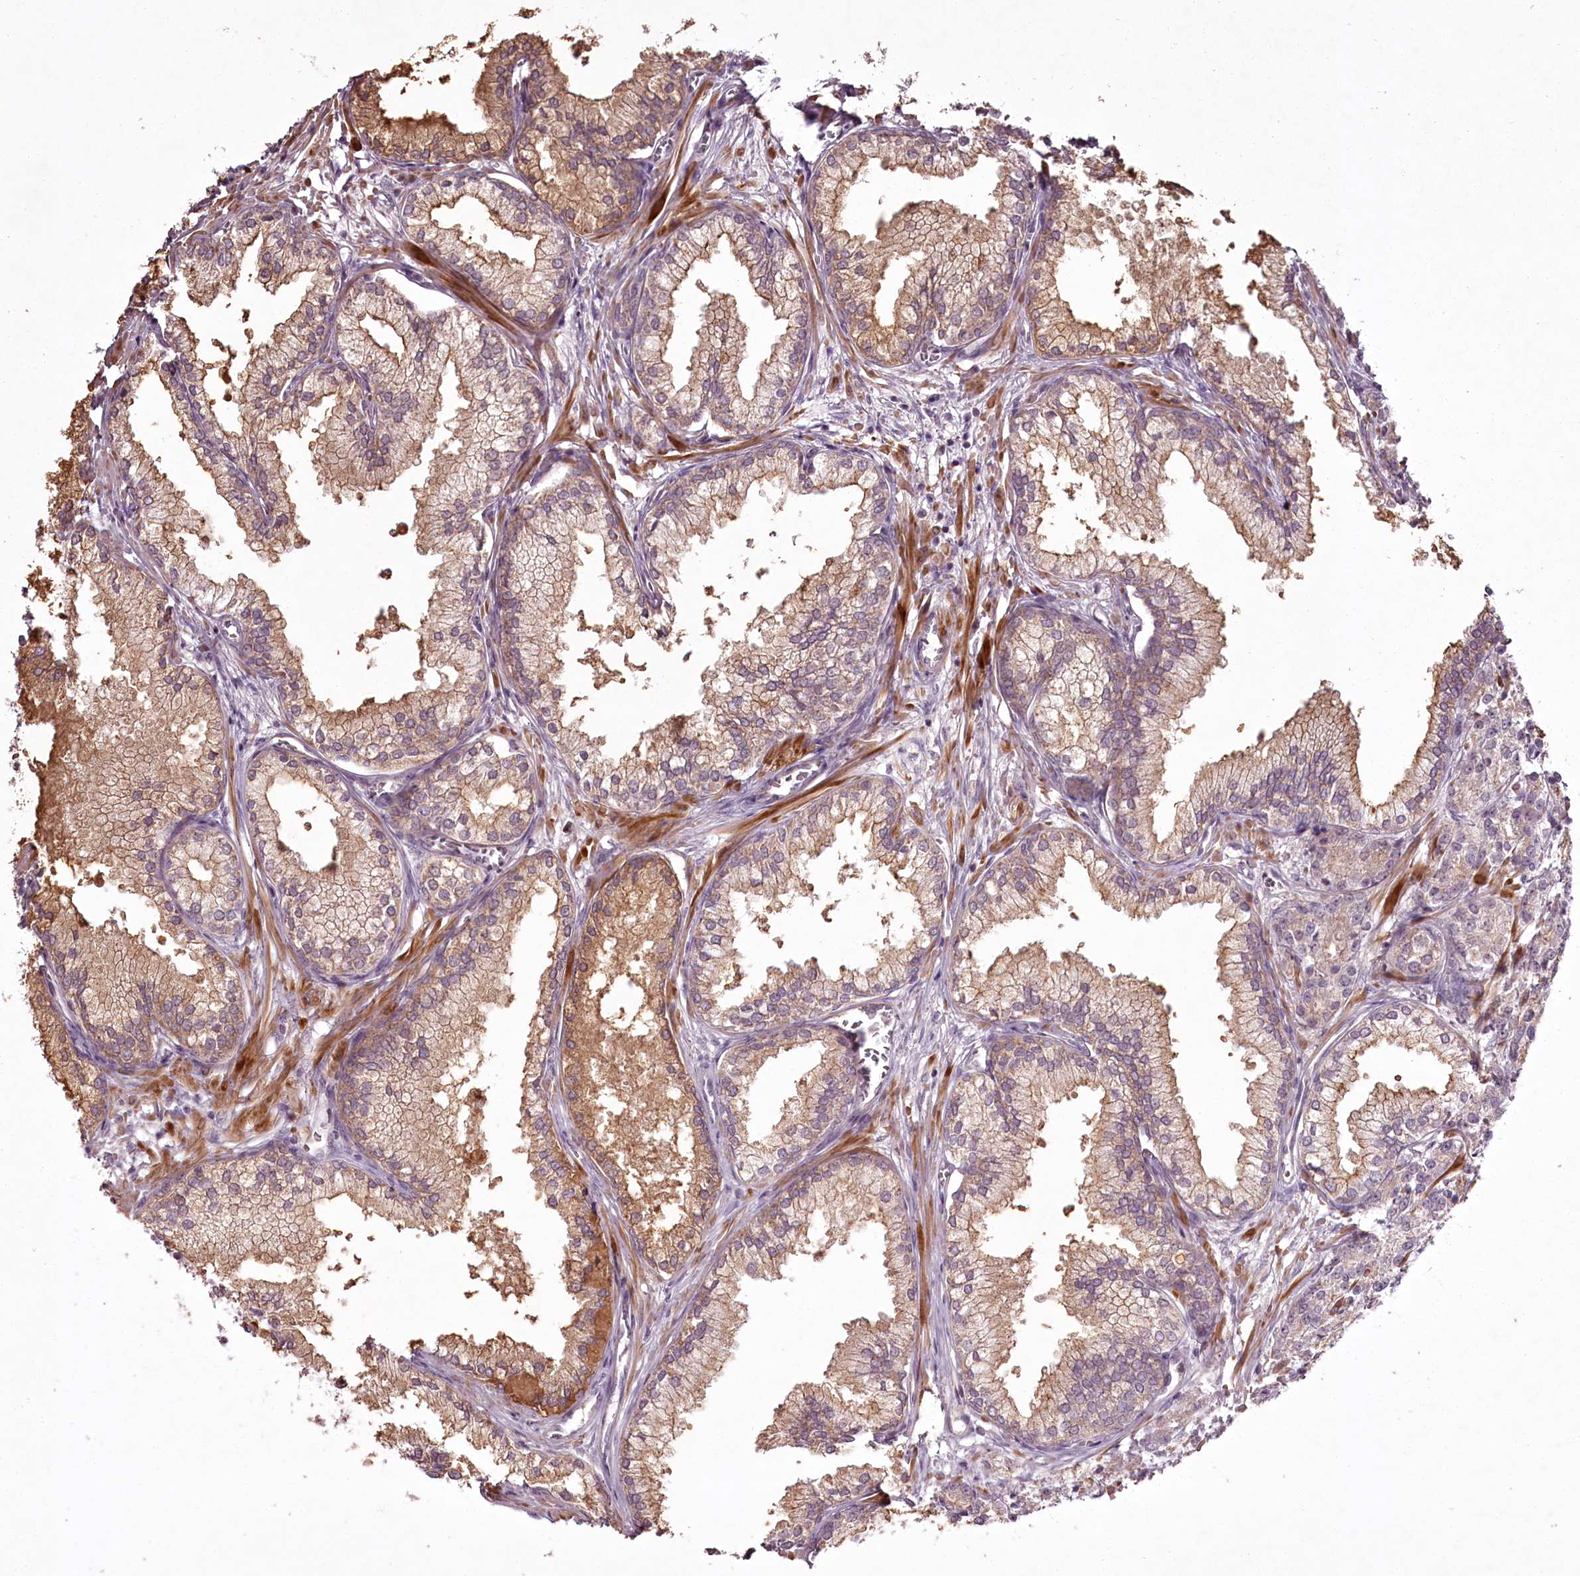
{"staining": {"intensity": "moderate", "quantity": "25%-75%", "location": "cytoplasmic/membranous"}, "tissue": "prostate cancer", "cell_type": "Tumor cells", "image_type": "cancer", "snomed": [{"axis": "morphology", "description": "Adenocarcinoma, High grade"}, {"axis": "topography", "description": "Prostate"}], "caption": "Protein positivity by IHC displays moderate cytoplasmic/membranous staining in approximately 25%-75% of tumor cells in prostate high-grade adenocarcinoma.", "gene": "RBMXL2", "patient": {"sex": "male", "age": 69}}